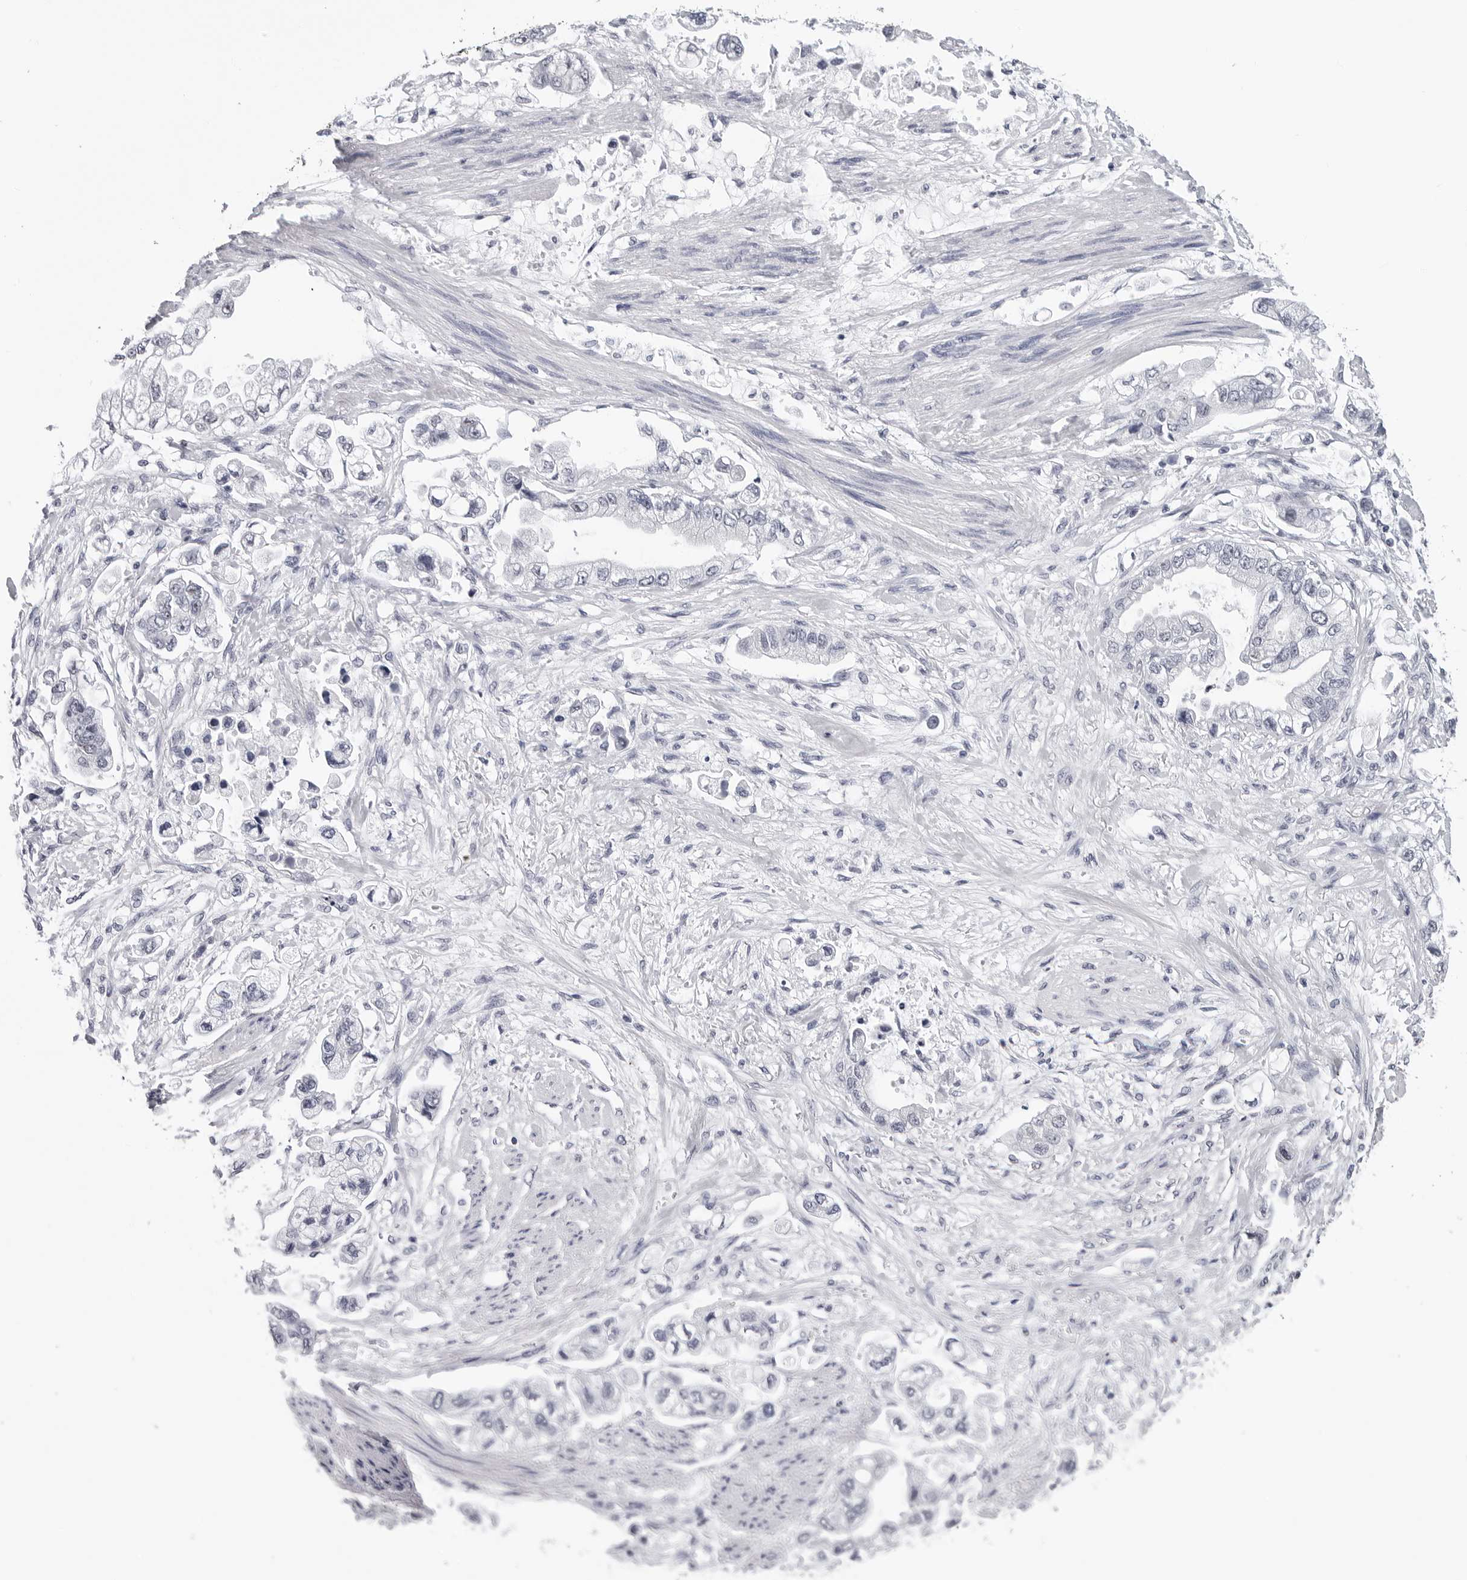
{"staining": {"intensity": "negative", "quantity": "none", "location": "none"}, "tissue": "stomach cancer", "cell_type": "Tumor cells", "image_type": "cancer", "snomed": [{"axis": "morphology", "description": "Adenocarcinoma, NOS"}, {"axis": "topography", "description": "Stomach"}], "caption": "Human adenocarcinoma (stomach) stained for a protein using IHC demonstrates no expression in tumor cells.", "gene": "GNL2", "patient": {"sex": "male", "age": 62}}